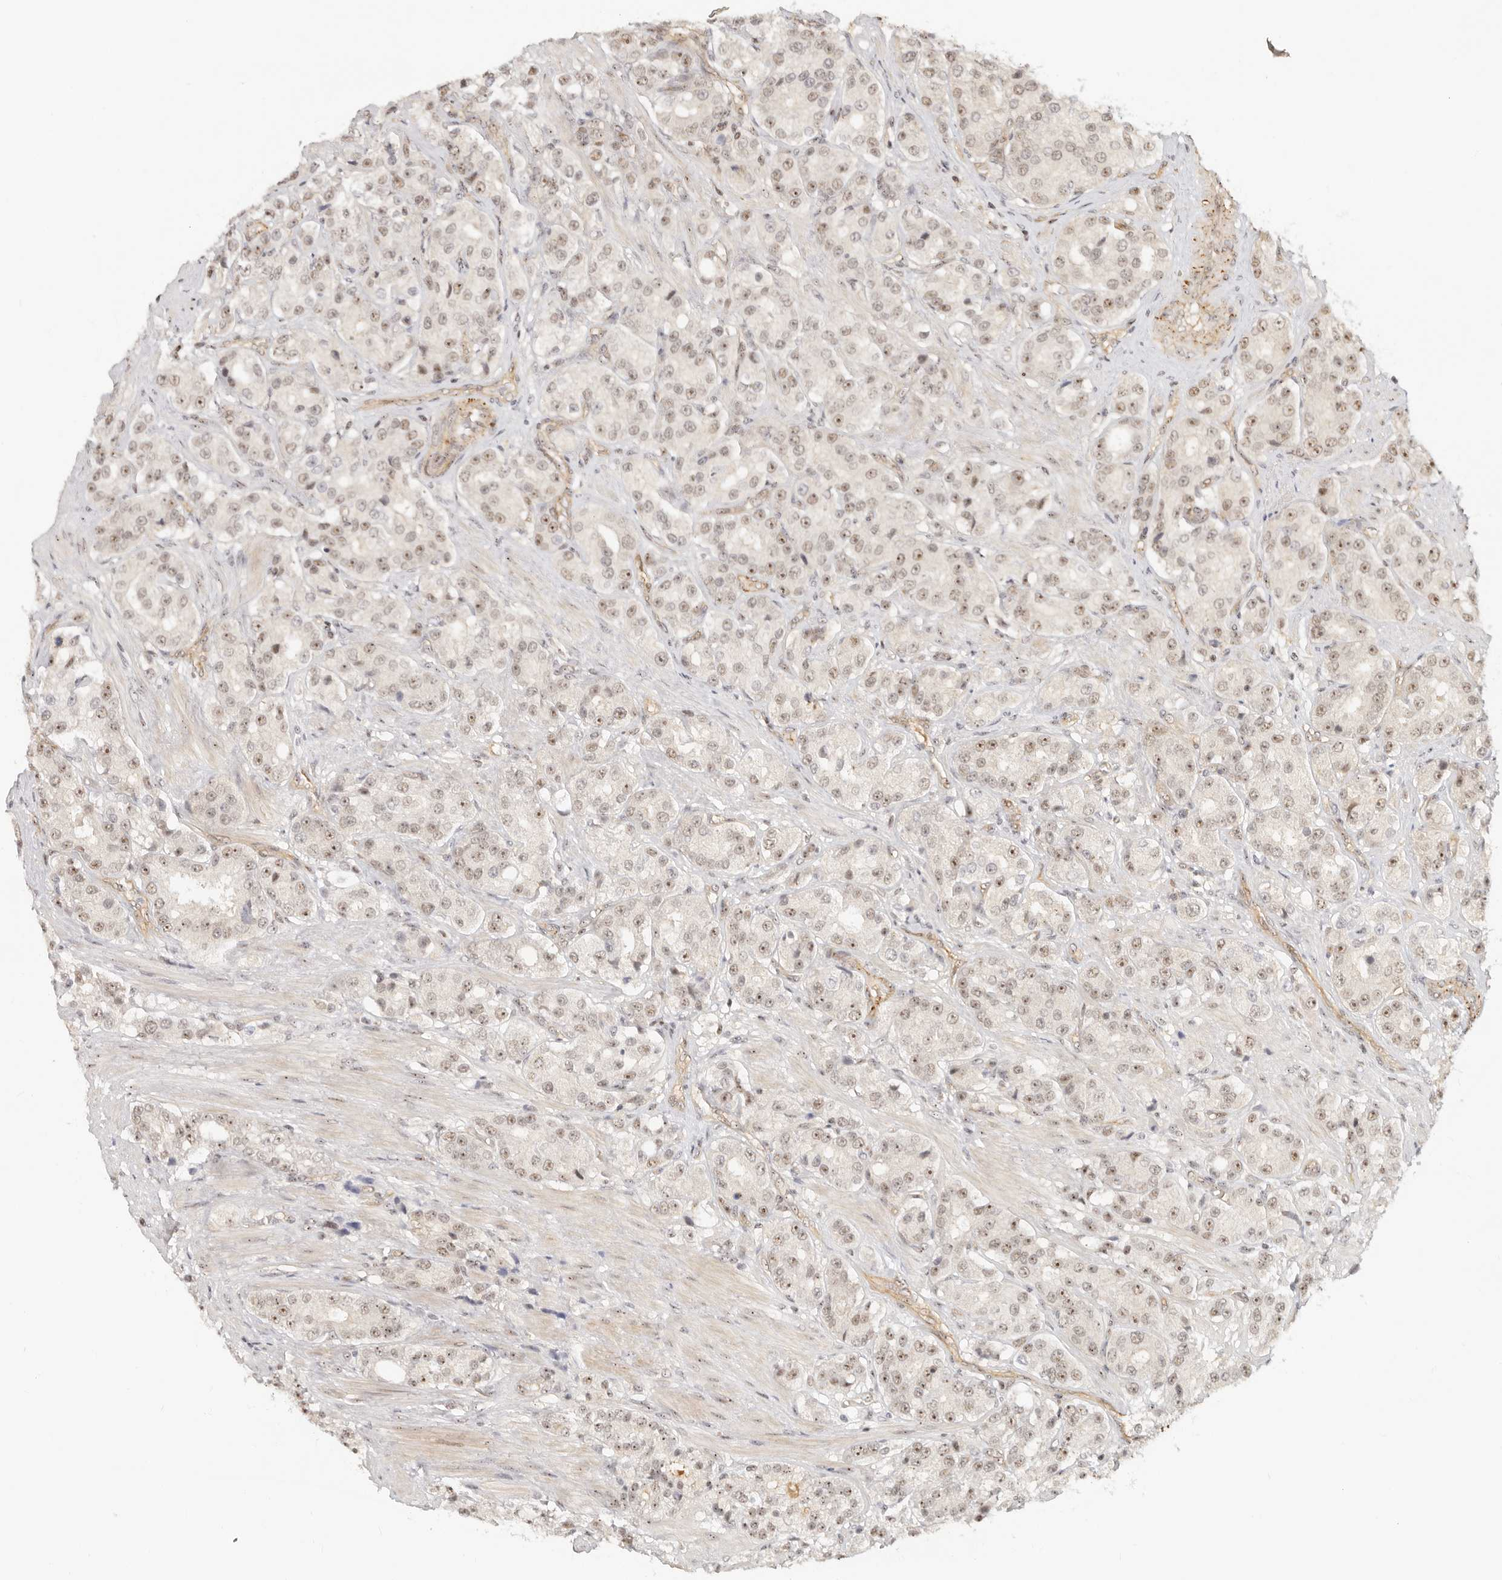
{"staining": {"intensity": "weak", "quantity": ">75%", "location": "nuclear"}, "tissue": "prostate cancer", "cell_type": "Tumor cells", "image_type": "cancer", "snomed": [{"axis": "morphology", "description": "Adenocarcinoma, High grade"}, {"axis": "topography", "description": "Prostate"}], "caption": "There is low levels of weak nuclear staining in tumor cells of adenocarcinoma (high-grade) (prostate), as demonstrated by immunohistochemical staining (brown color).", "gene": "BAP1", "patient": {"sex": "male", "age": 60}}